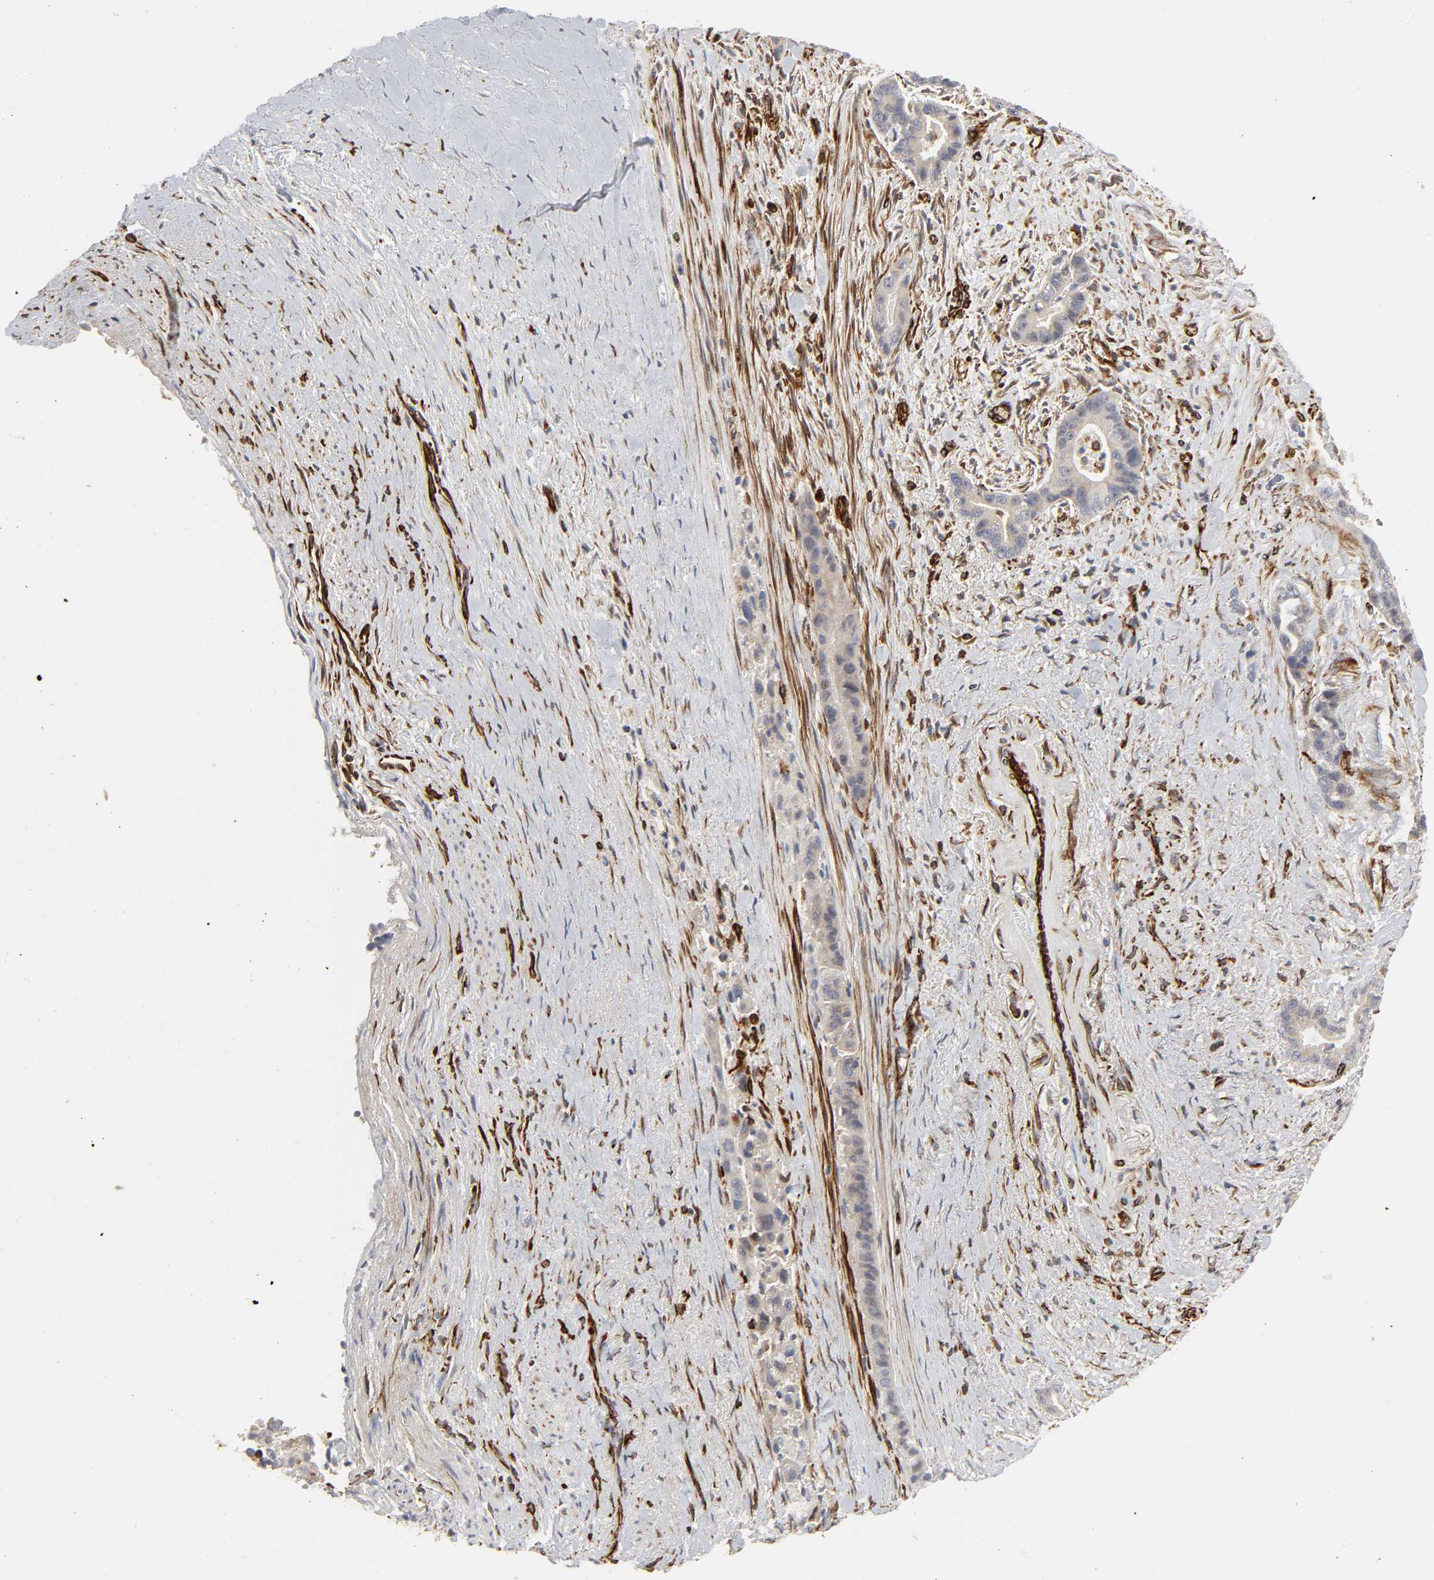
{"staining": {"intensity": "weak", "quantity": ">75%", "location": "cytoplasmic/membranous"}, "tissue": "liver cancer", "cell_type": "Tumor cells", "image_type": "cancer", "snomed": [{"axis": "morphology", "description": "Cholangiocarcinoma"}, {"axis": "topography", "description": "Liver"}], "caption": "An IHC image of neoplastic tissue is shown. Protein staining in brown highlights weak cytoplasmic/membranous positivity in liver cholangiocarcinoma within tumor cells.", "gene": "FAM118A", "patient": {"sex": "female", "age": 55}}